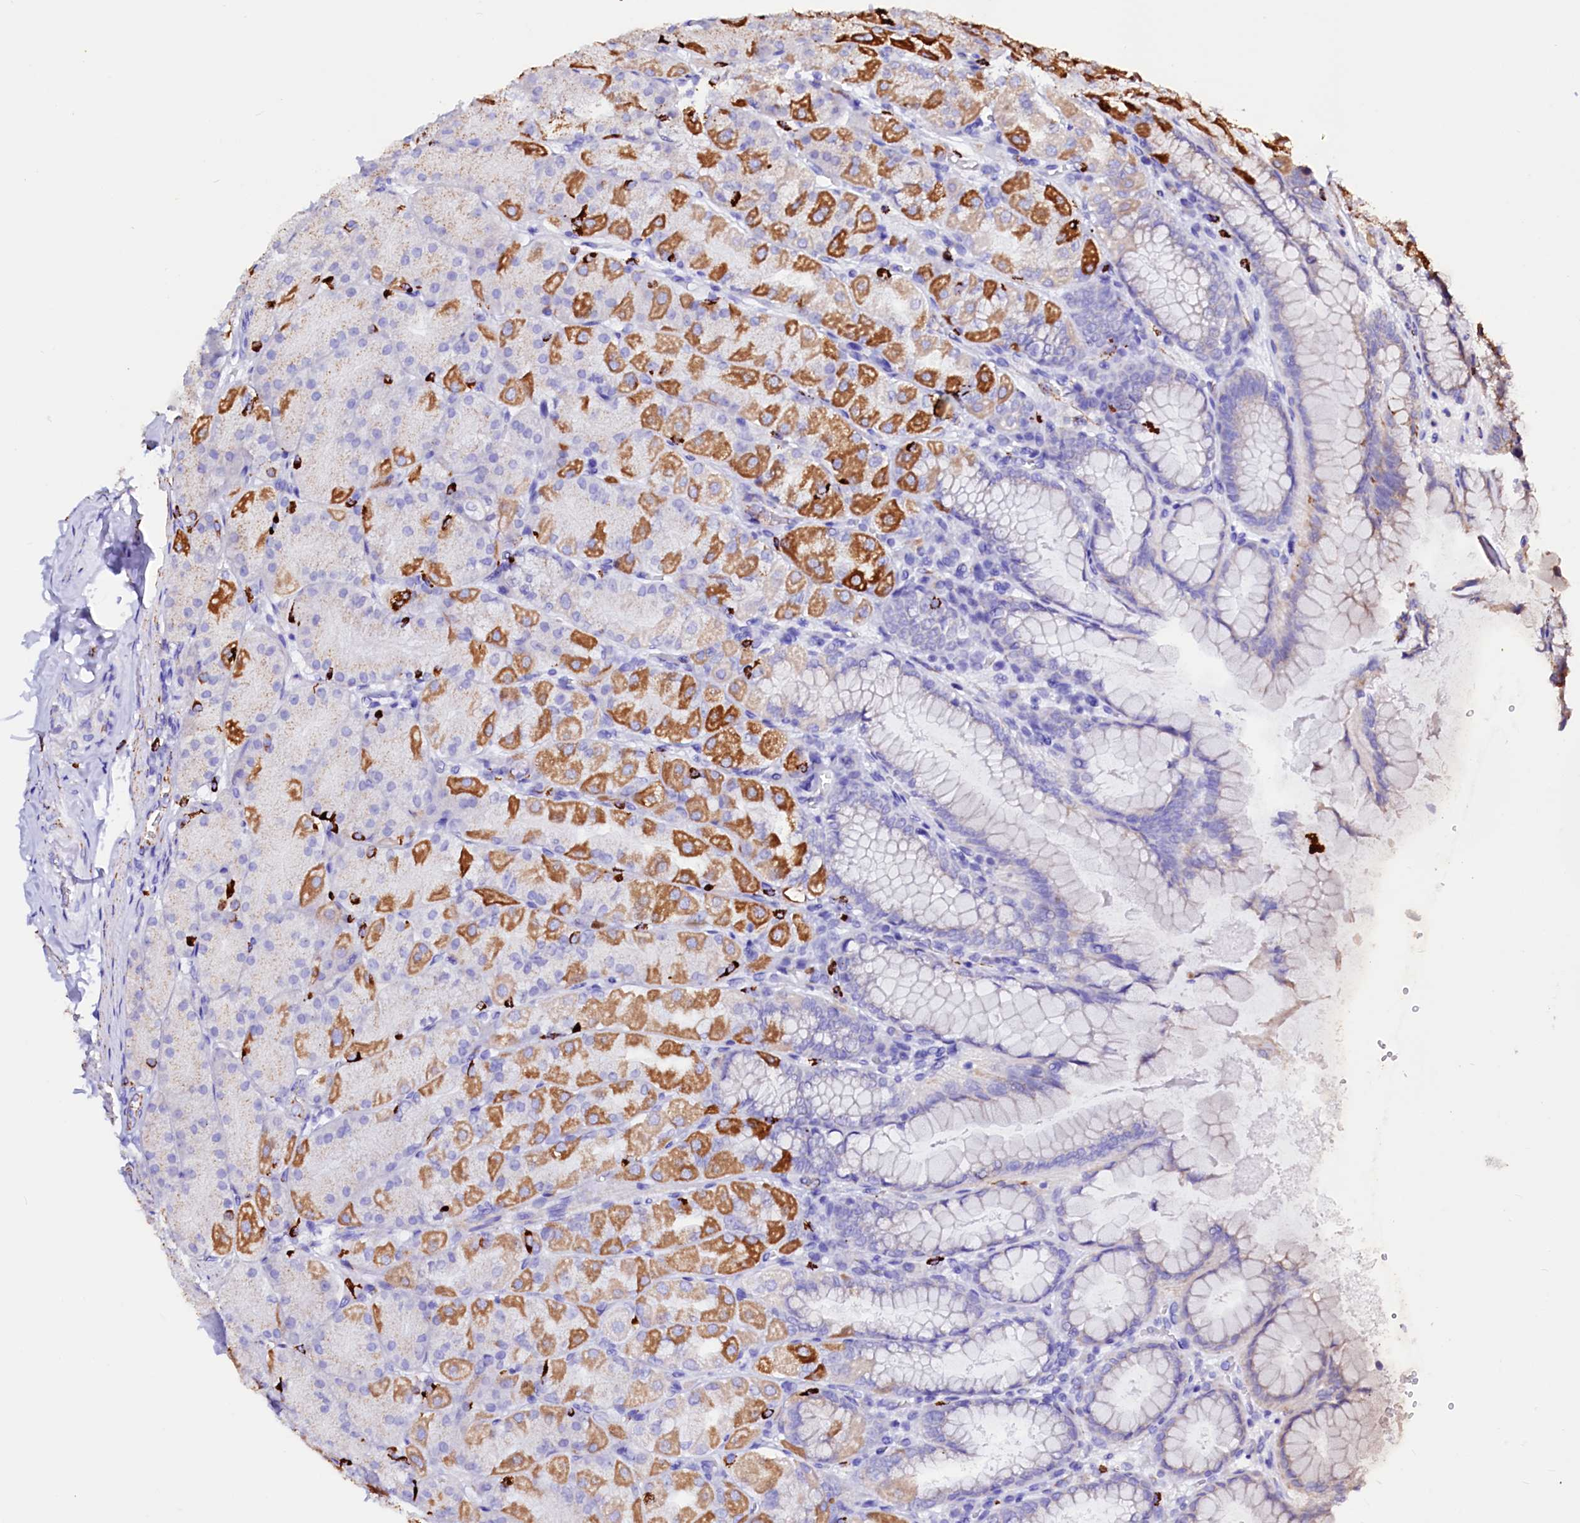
{"staining": {"intensity": "strong", "quantity": "<25%", "location": "cytoplasmic/membranous"}, "tissue": "stomach", "cell_type": "Glandular cells", "image_type": "normal", "snomed": [{"axis": "morphology", "description": "Normal tissue, NOS"}, {"axis": "topography", "description": "Stomach, upper"}], "caption": "Immunohistochemistry (DAB (3,3'-diaminobenzidine)) staining of benign human stomach reveals strong cytoplasmic/membranous protein positivity in about <25% of glandular cells. (DAB (3,3'-diaminobenzidine) IHC, brown staining for protein, blue staining for nuclei).", "gene": "MAOB", "patient": {"sex": "female", "age": 56}}